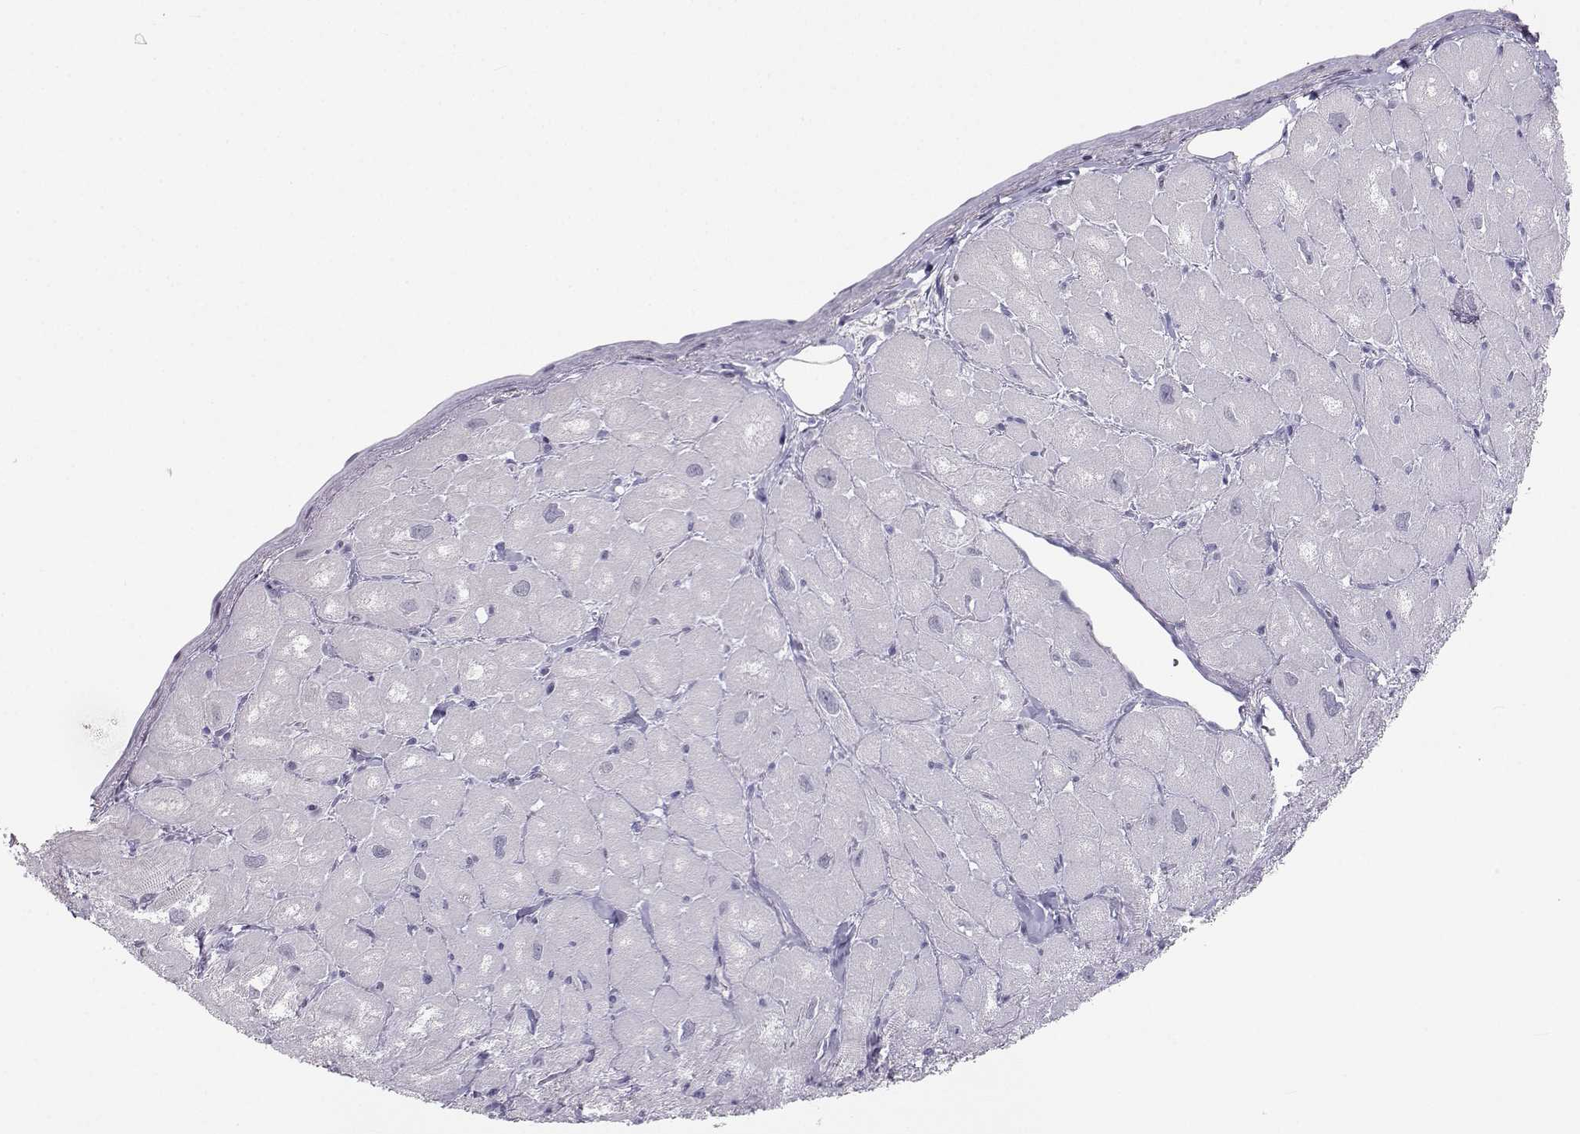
{"staining": {"intensity": "negative", "quantity": "none", "location": "none"}, "tissue": "heart muscle", "cell_type": "Cardiomyocytes", "image_type": "normal", "snomed": [{"axis": "morphology", "description": "Normal tissue, NOS"}, {"axis": "topography", "description": "Heart"}], "caption": "An image of heart muscle stained for a protein exhibits no brown staining in cardiomyocytes. (Brightfield microscopy of DAB (3,3'-diaminobenzidine) immunohistochemistry at high magnification).", "gene": "MROH7", "patient": {"sex": "male", "age": 60}}